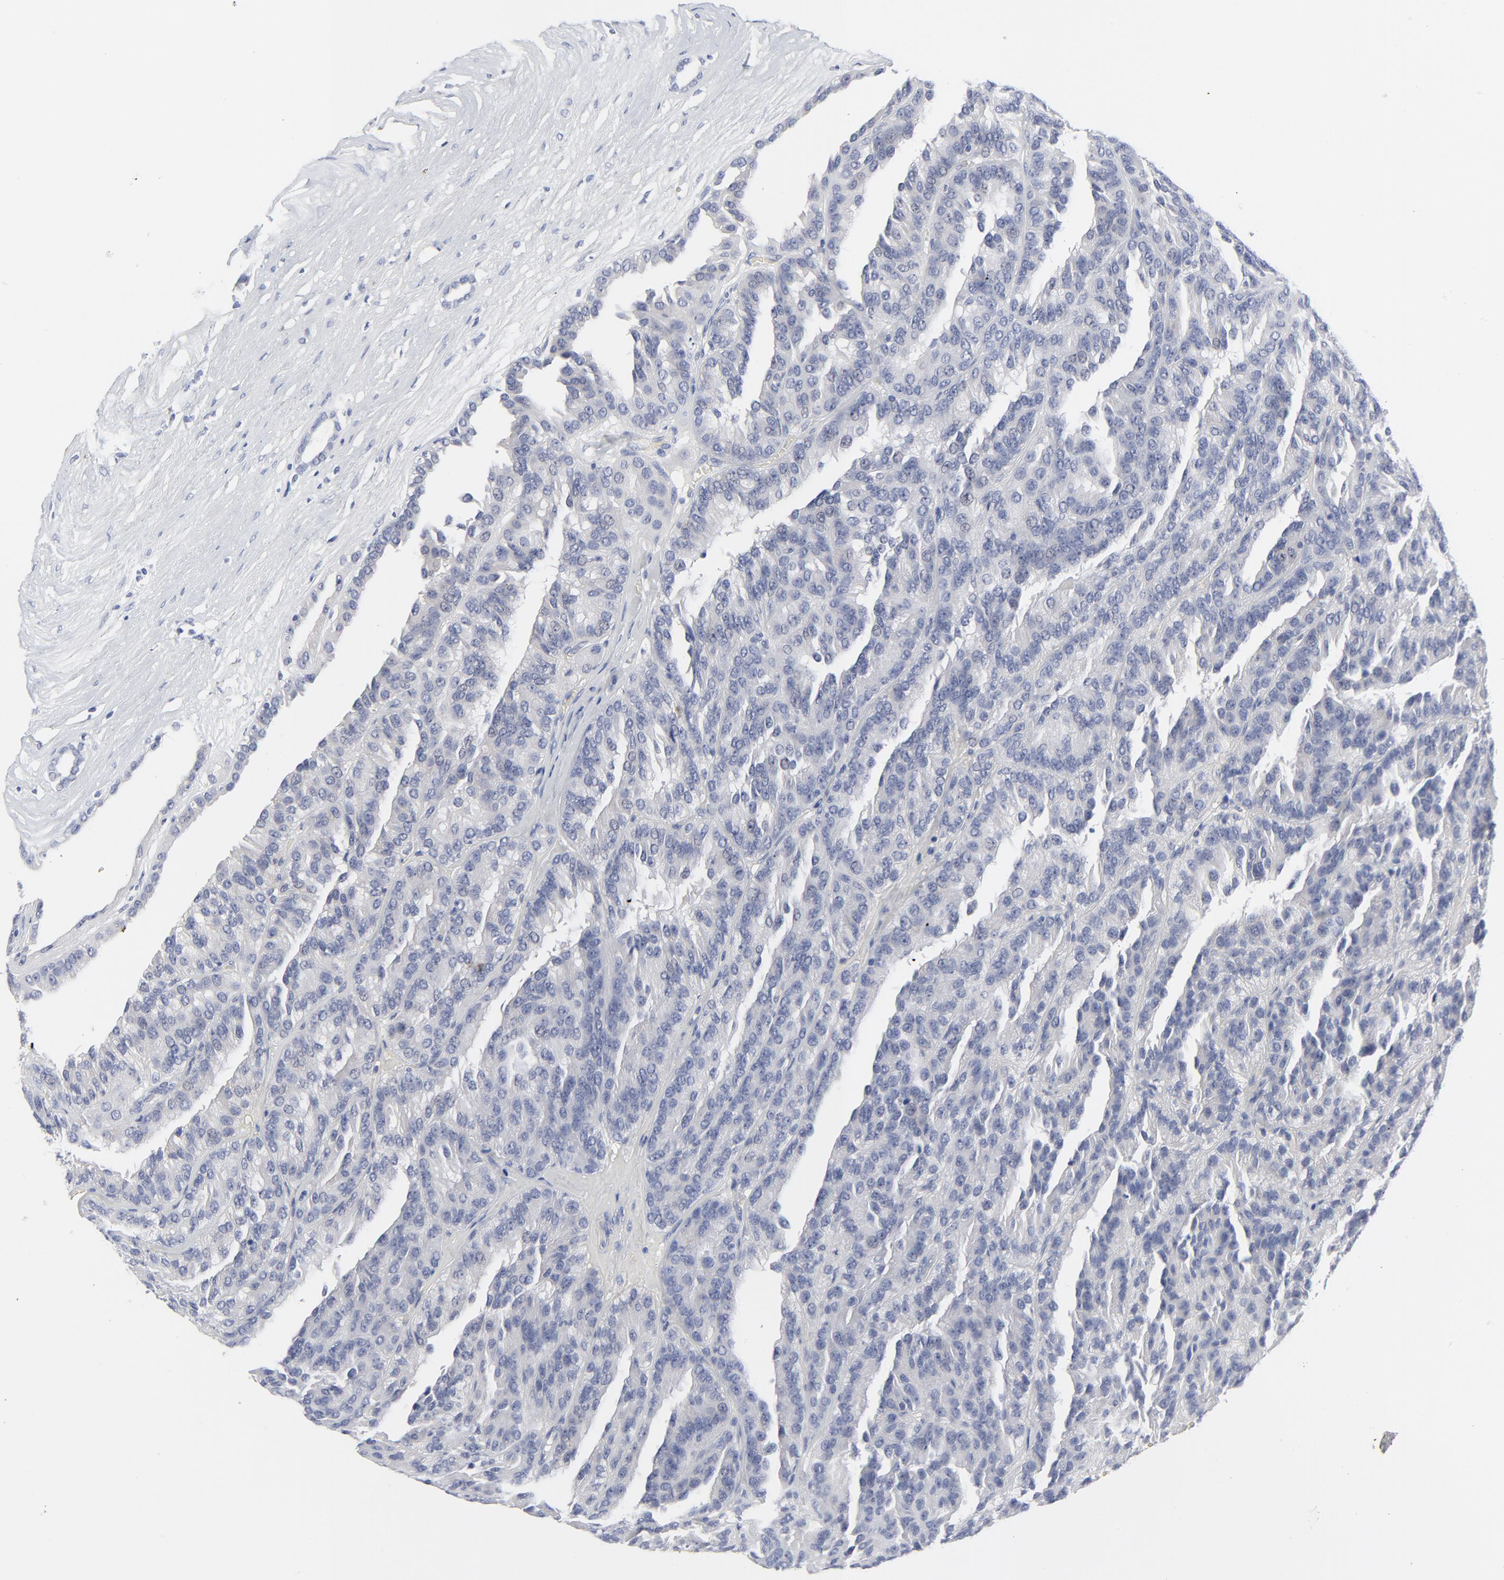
{"staining": {"intensity": "negative", "quantity": "none", "location": "none"}, "tissue": "renal cancer", "cell_type": "Tumor cells", "image_type": "cancer", "snomed": [{"axis": "morphology", "description": "Adenocarcinoma, NOS"}, {"axis": "topography", "description": "Kidney"}], "caption": "Renal cancer was stained to show a protein in brown. There is no significant expression in tumor cells. The staining is performed using DAB (3,3'-diaminobenzidine) brown chromogen with nuclei counter-stained in using hematoxylin.", "gene": "CLEC4G", "patient": {"sex": "male", "age": 46}}